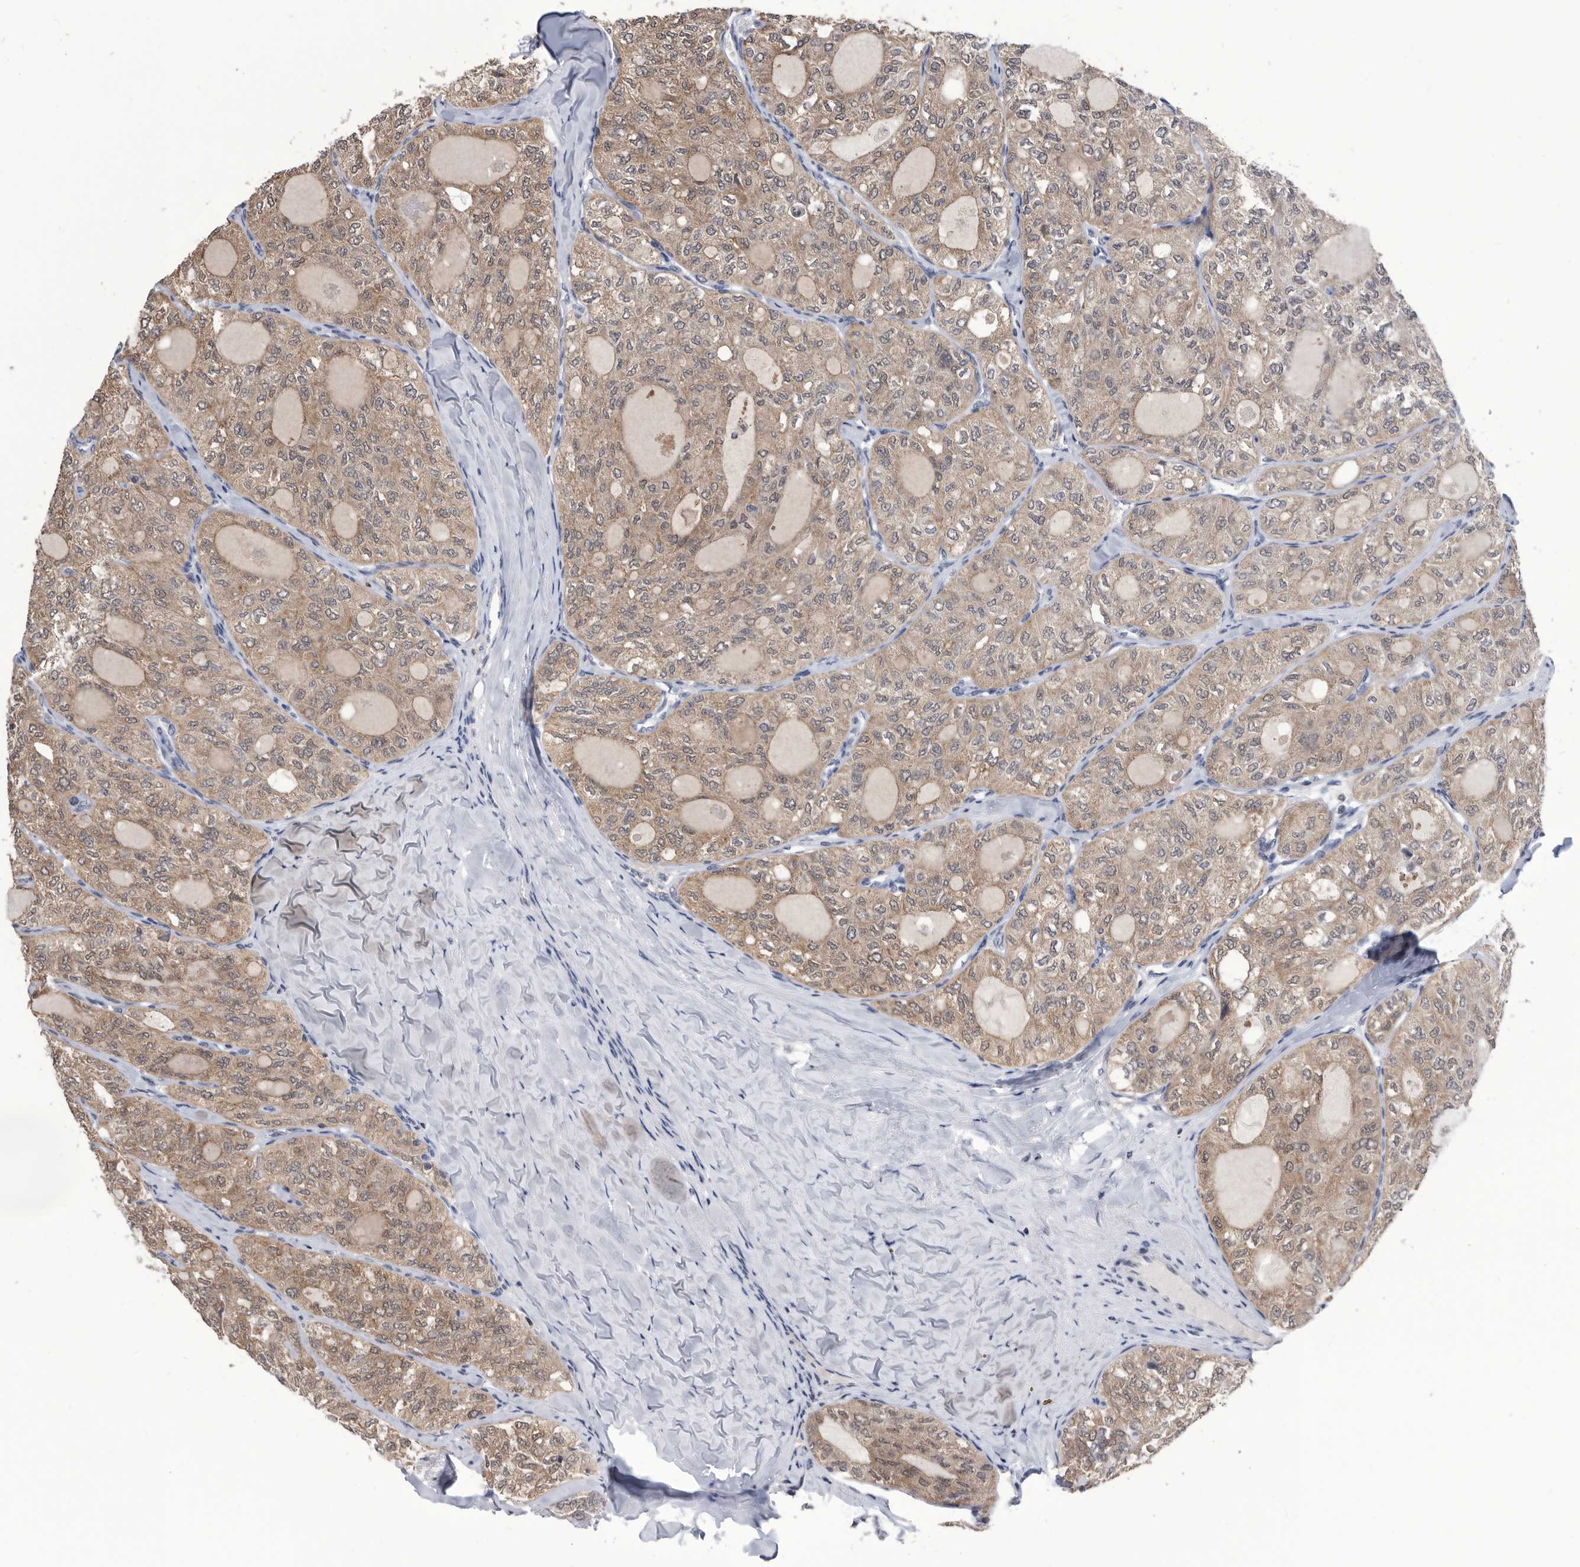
{"staining": {"intensity": "moderate", "quantity": ">75%", "location": "cytoplasmic/membranous"}, "tissue": "thyroid cancer", "cell_type": "Tumor cells", "image_type": "cancer", "snomed": [{"axis": "morphology", "description": "Follicular adenoma carcinoma, NOS"}, {"axis": "topography", "description": "Thyroid gland"}], "caption": "Brown immunohistochemical staining in thyroid cancer demonstrates moderate cytoplasmic/membranous positivity in approximately >75% of tumor cells.", "gene": "TSTD1", "patient": {"sex": "male", "age": 75}}